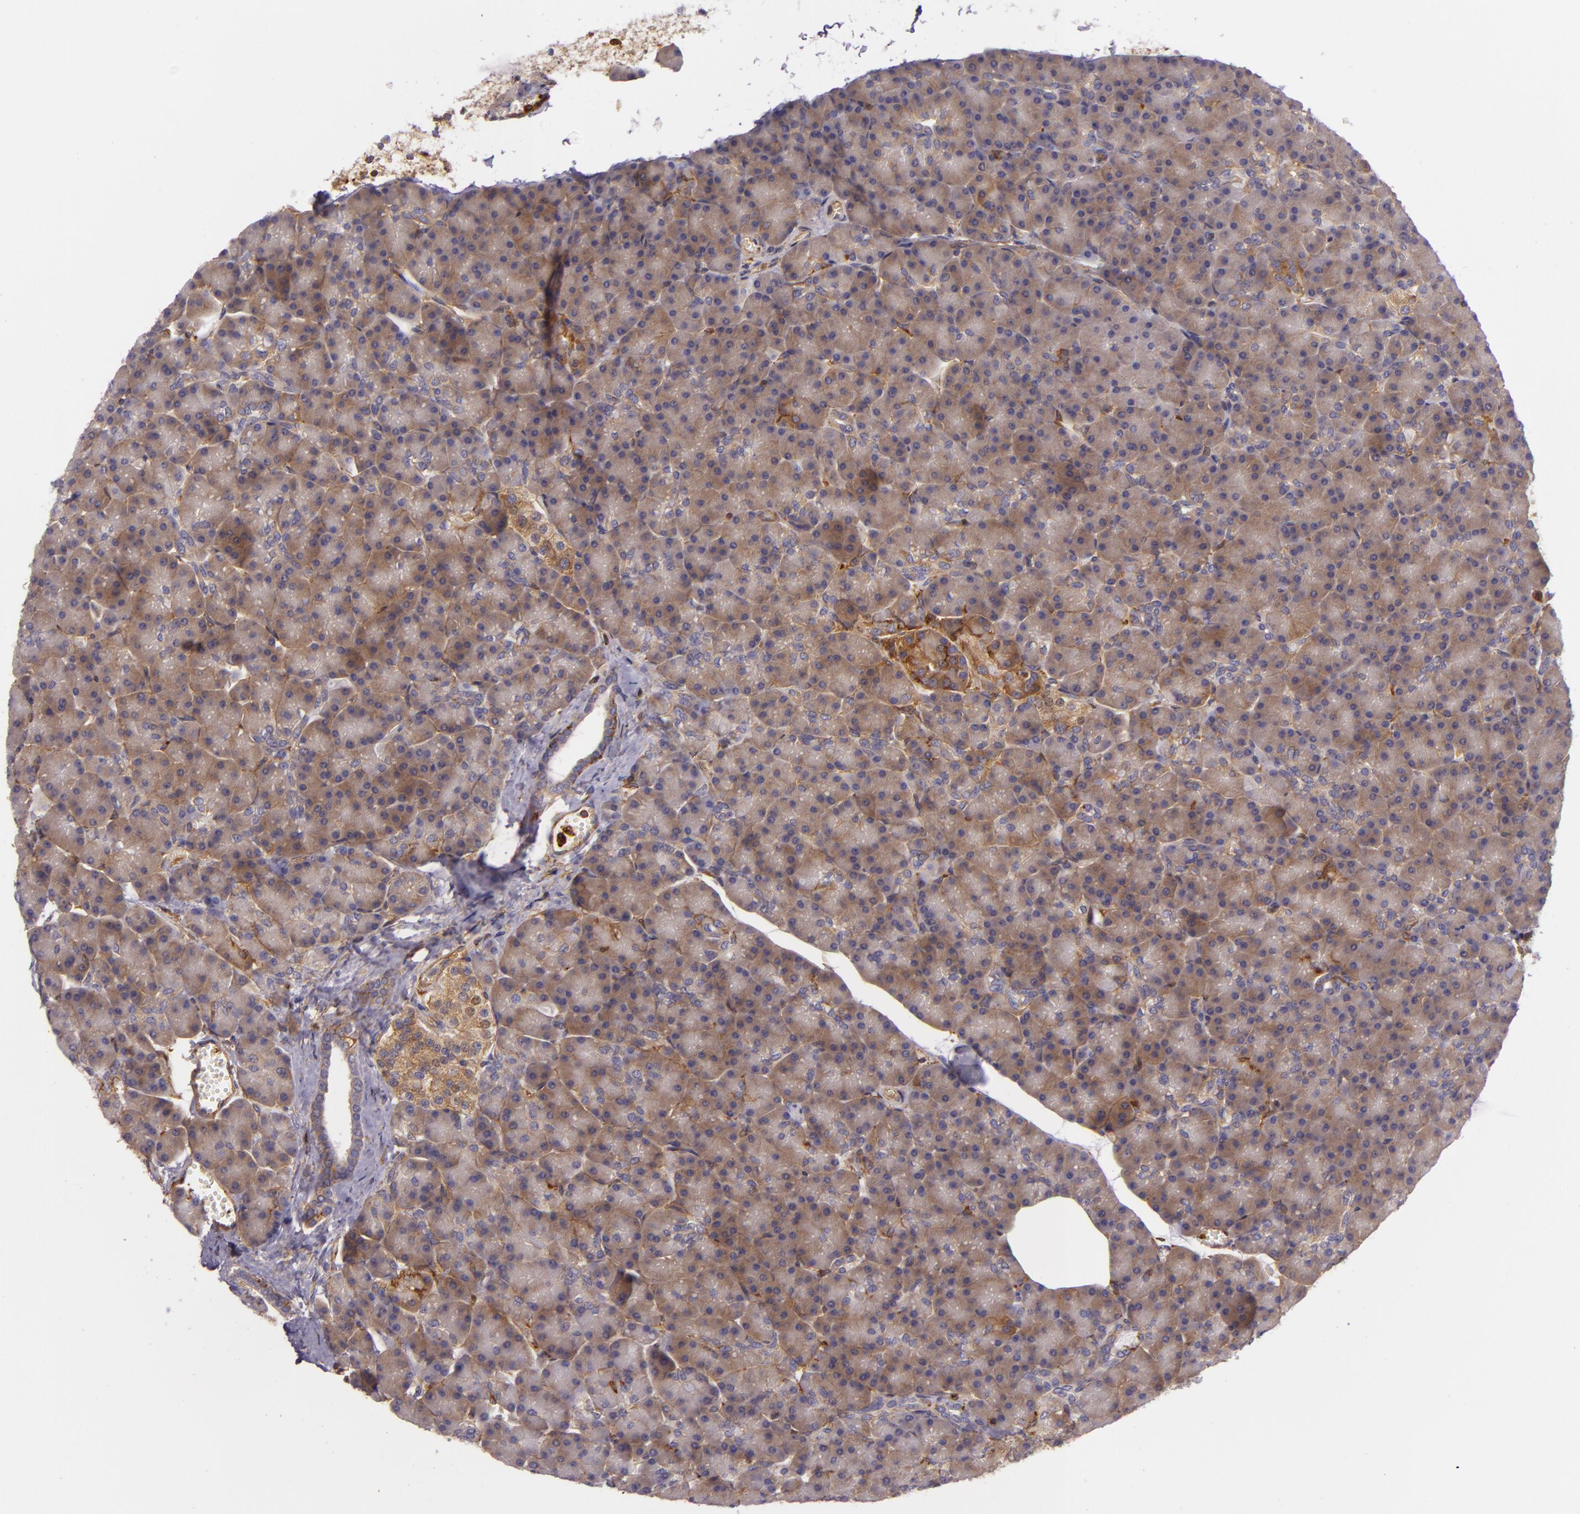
{"staining": {"intensity": "moderate", "quantity": ">75%", "location": "cytoplasmic/membranous"}, "tissue": "pancreas", "cell_type": "Exocrine glandular cells", "image_type": "normal", "snomed": [{"axis": "morphology", "description": "Normal tissue, NOS"}, {"axis": "topography", "description": "Pancreas"}], "caption": "The micrograph reveals immunohistochemical staining of benign pancreas. There is moderate cytoplasmic/membranous staining is seen in approximately >75% of exocrine glandular cells.", "gene": "TLN1", "patient": {"sex": "female", "age": 43}}